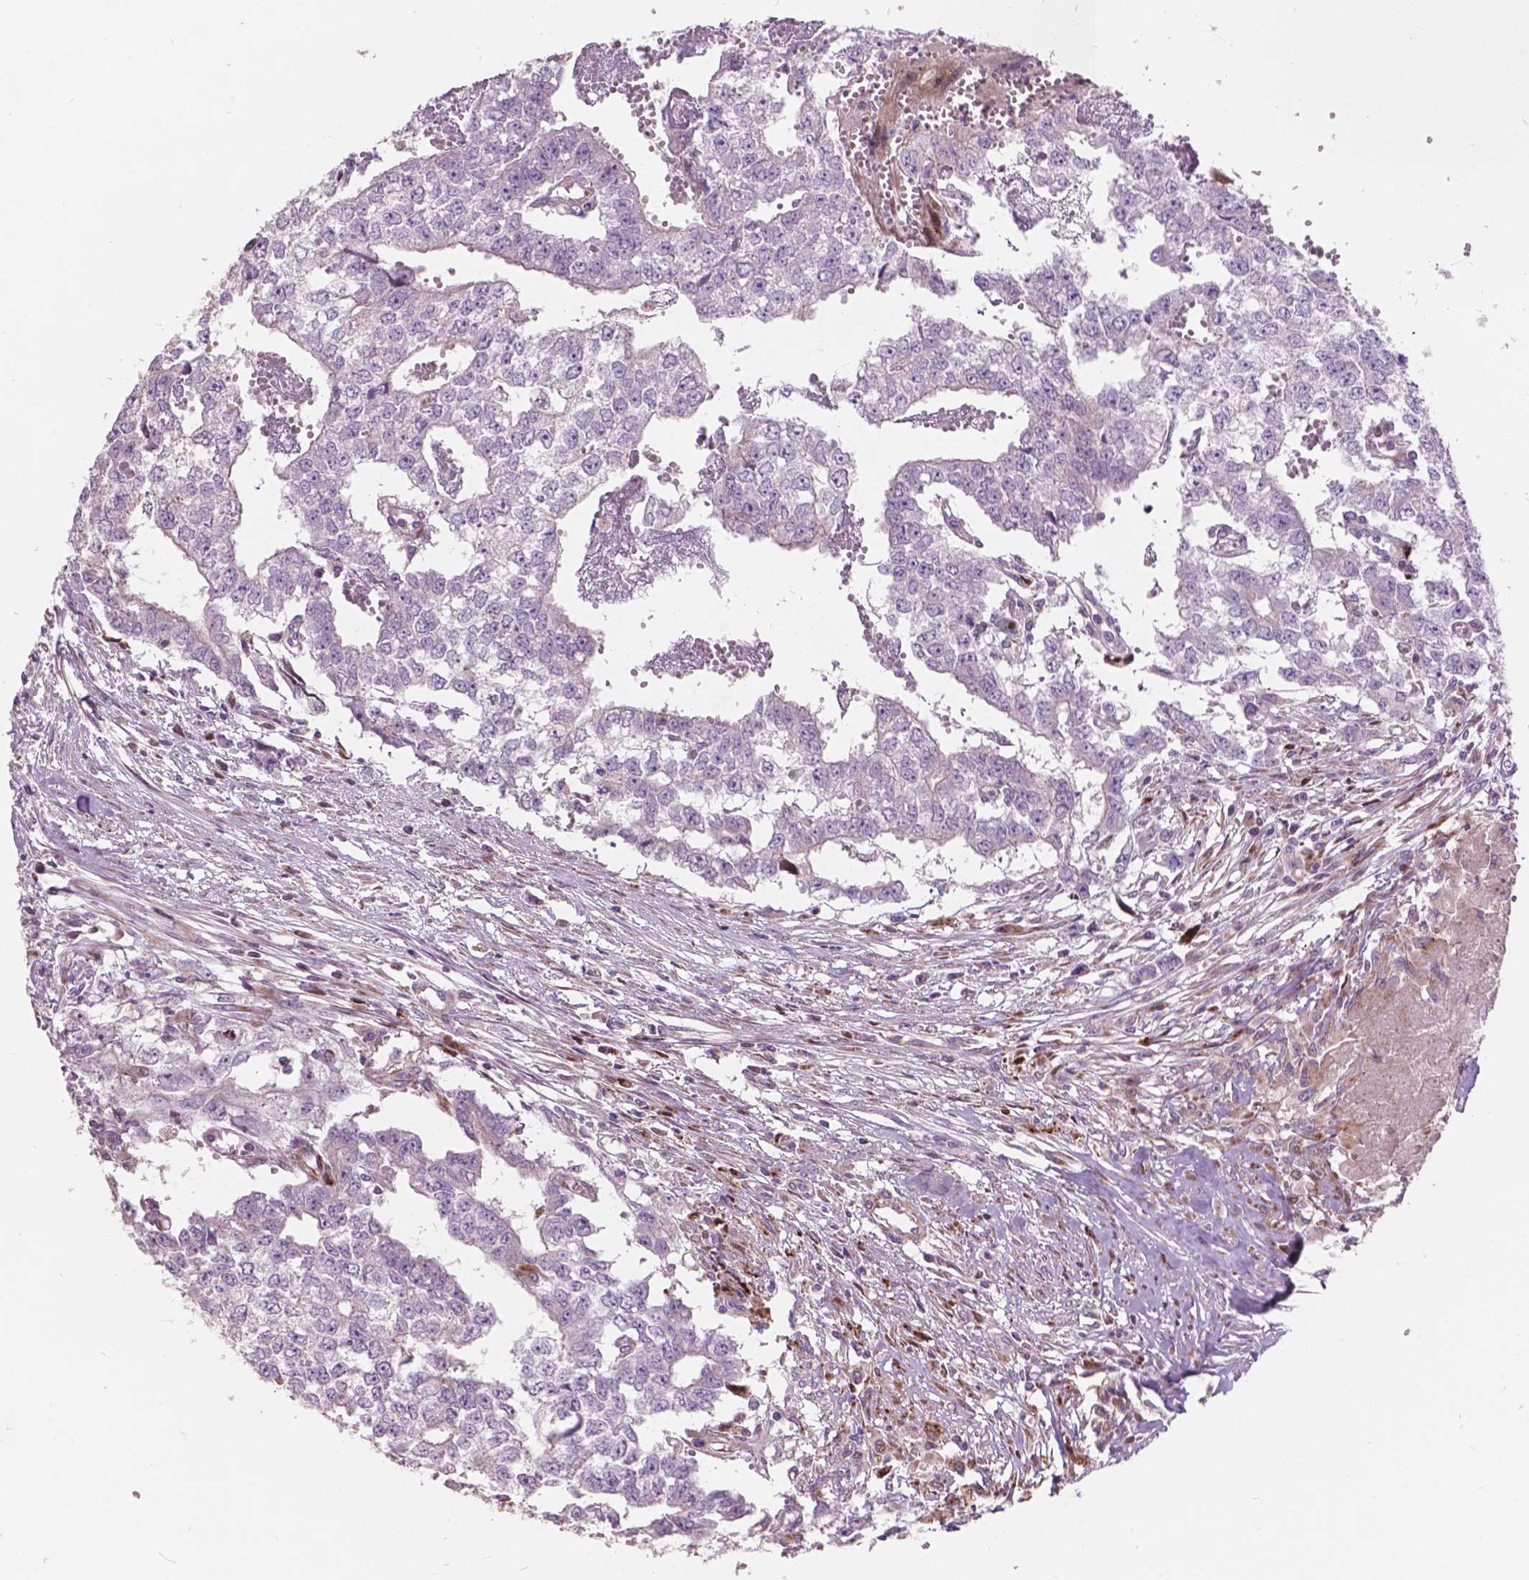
{"staining": {"intensity": "negative", "quantity": "none", "location": "none"}, "tissue": "testis cancer", "cell_type": "Tumor cells", "image_type": "cancer", "snomed": [{"axis": "morphology", "description": "Carcinoma, Embryonal, NOS"}, {"axis": "morphology", "description": "Teratoma, malignant, NOS"}, {"axis": "topography", "description": "Testis"}], "caption": "Immunohistochemical staining of teratoma (malignant) (testis) exhibits no significant staining in tumor cells.", "gene": "MORN1", "patient": {"sex": "male", "age": 24}}